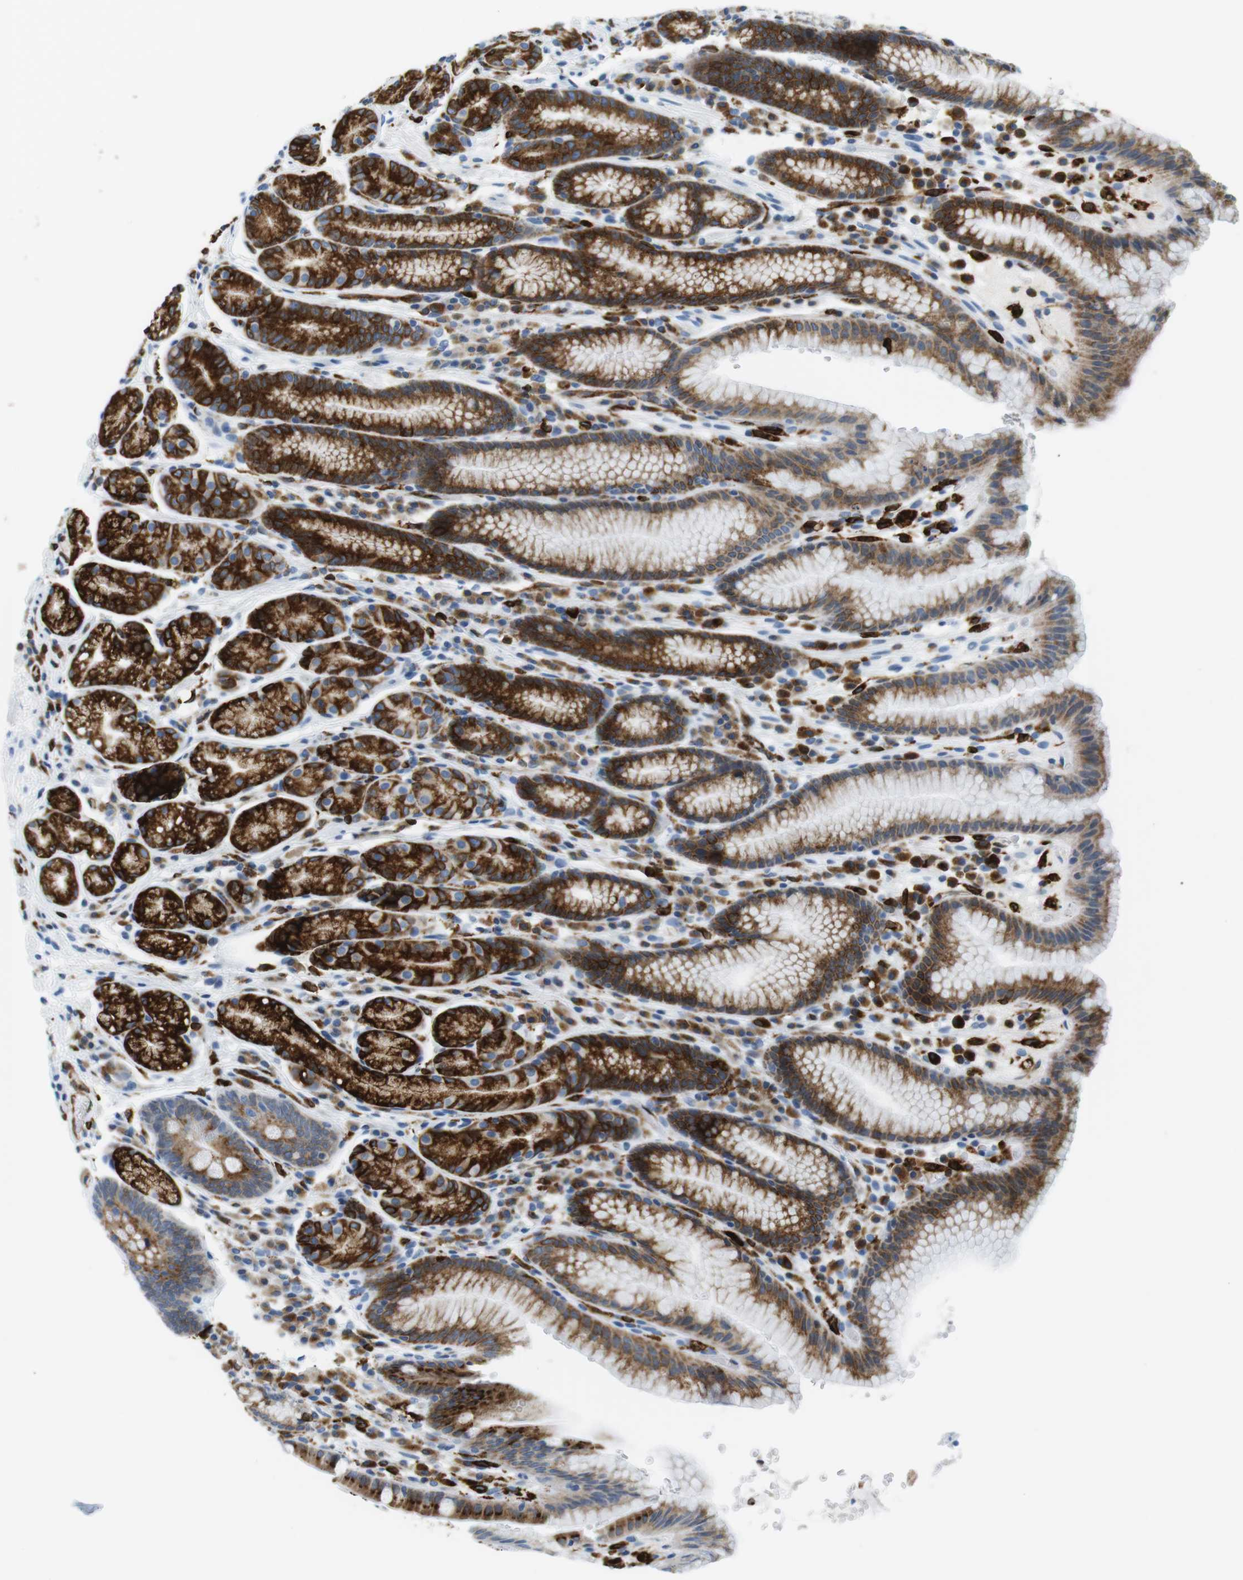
{"staining": {"intensity": "strong", "quantity": ">75%", "location": "cytoplasmic/membranous"}, "tissue": "stomach", "cell_type": "Glandular cells", "image_type": "normal", "snomed": [{"axis": "morphology", "description": "Normal tissue, NOS"}, {"axis": "topography", "description": "Stomach, lower"}], "caption": "Immunohistochemistry of unremarkable stomach demonstrates high levels of strong cytoplasmic/membranous expression in approximately >75% of glandular cells.", "gene": "CIITA", "patient": {"sex": "male", "age": 52}}